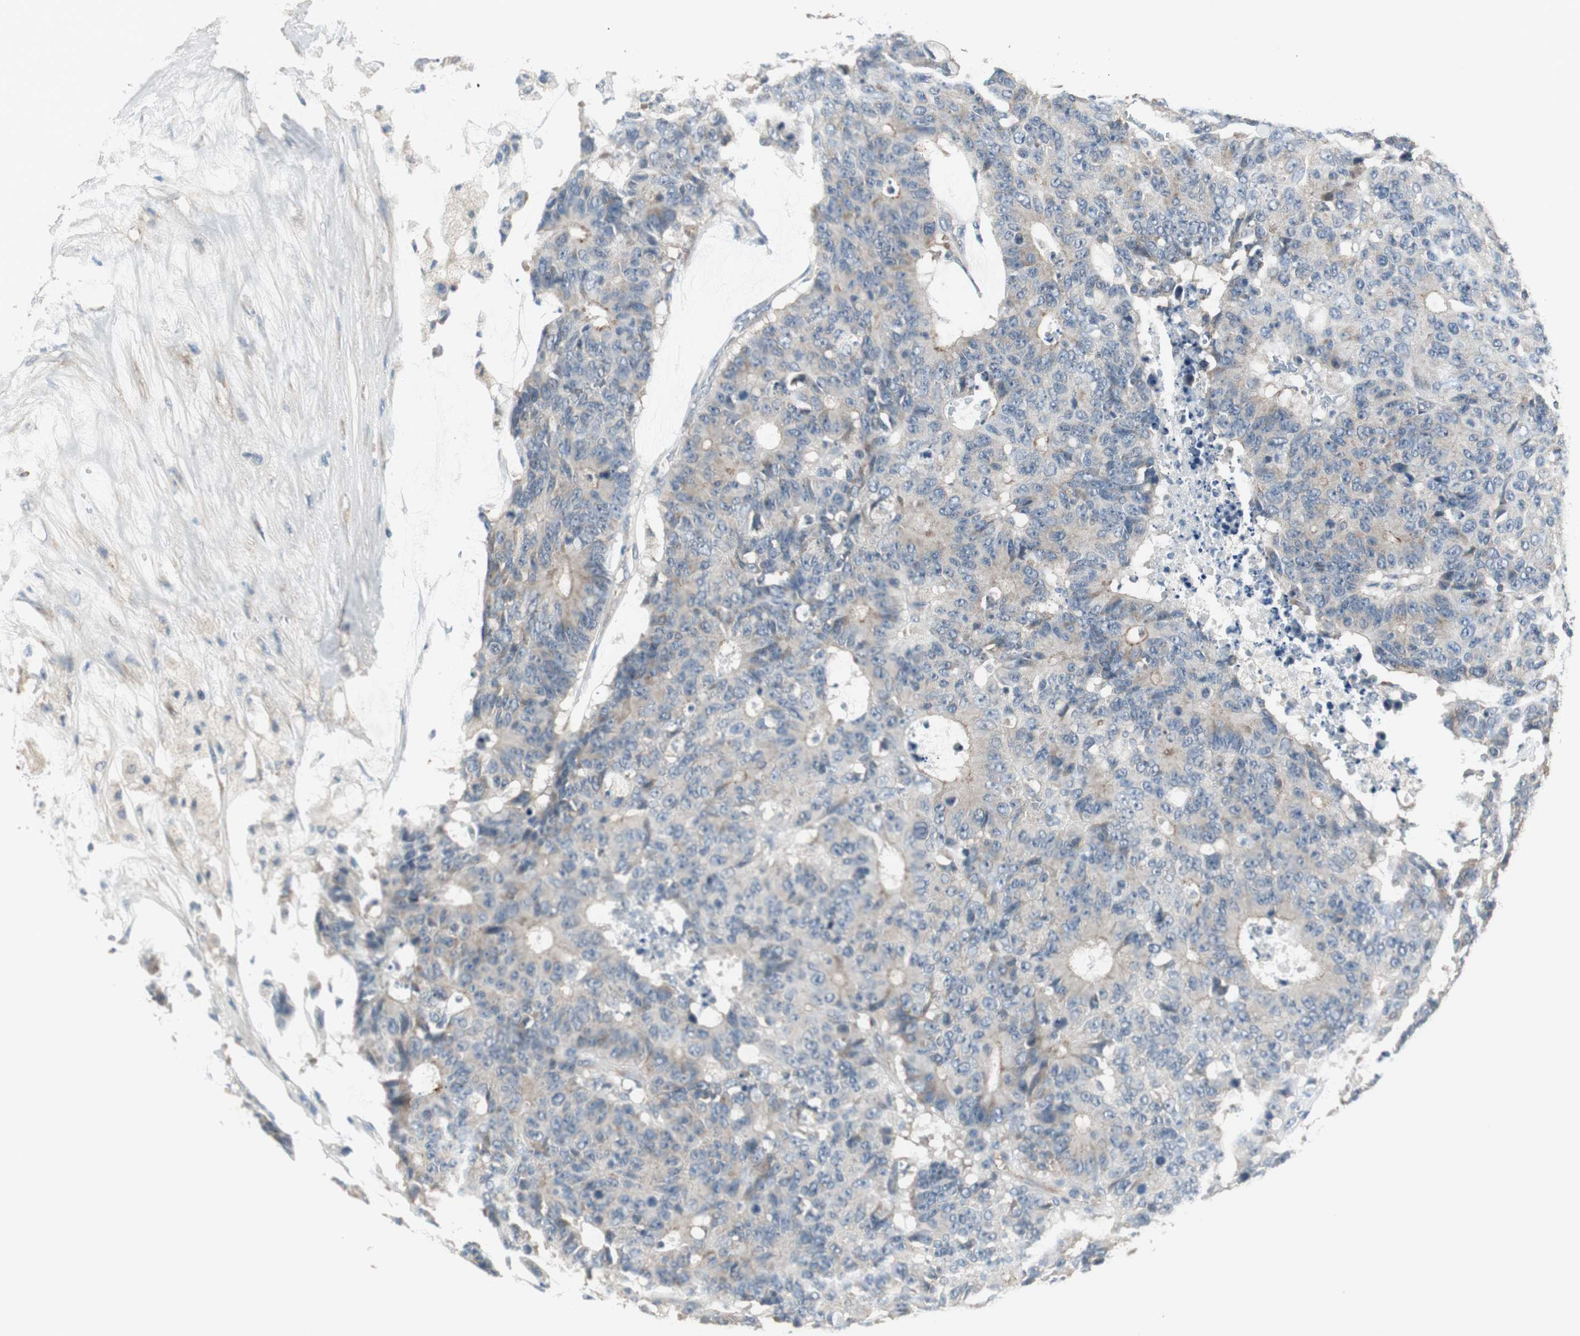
{"staining": {"intensity": "weak", "quantity": ">75%", "location": "cytoplasmic/membranous"}, "tissue": "colorectal cancer", "cell_type": "Tumor cells", "image_type": "cancer", "snomed": [{"axis": "morphology", "description": "Adenocarcinoma, NOS"}, {"axis": "topography", "description": "Colon"}], "caption": "Colorectal adenocarcinoma stained for a protein (brown) reveals weak cytoplasmic/membranous positive positivity in about >75% of tumor cells.", "gene": "MSTO1", "patient": {"sex": "female", "age": 86}}